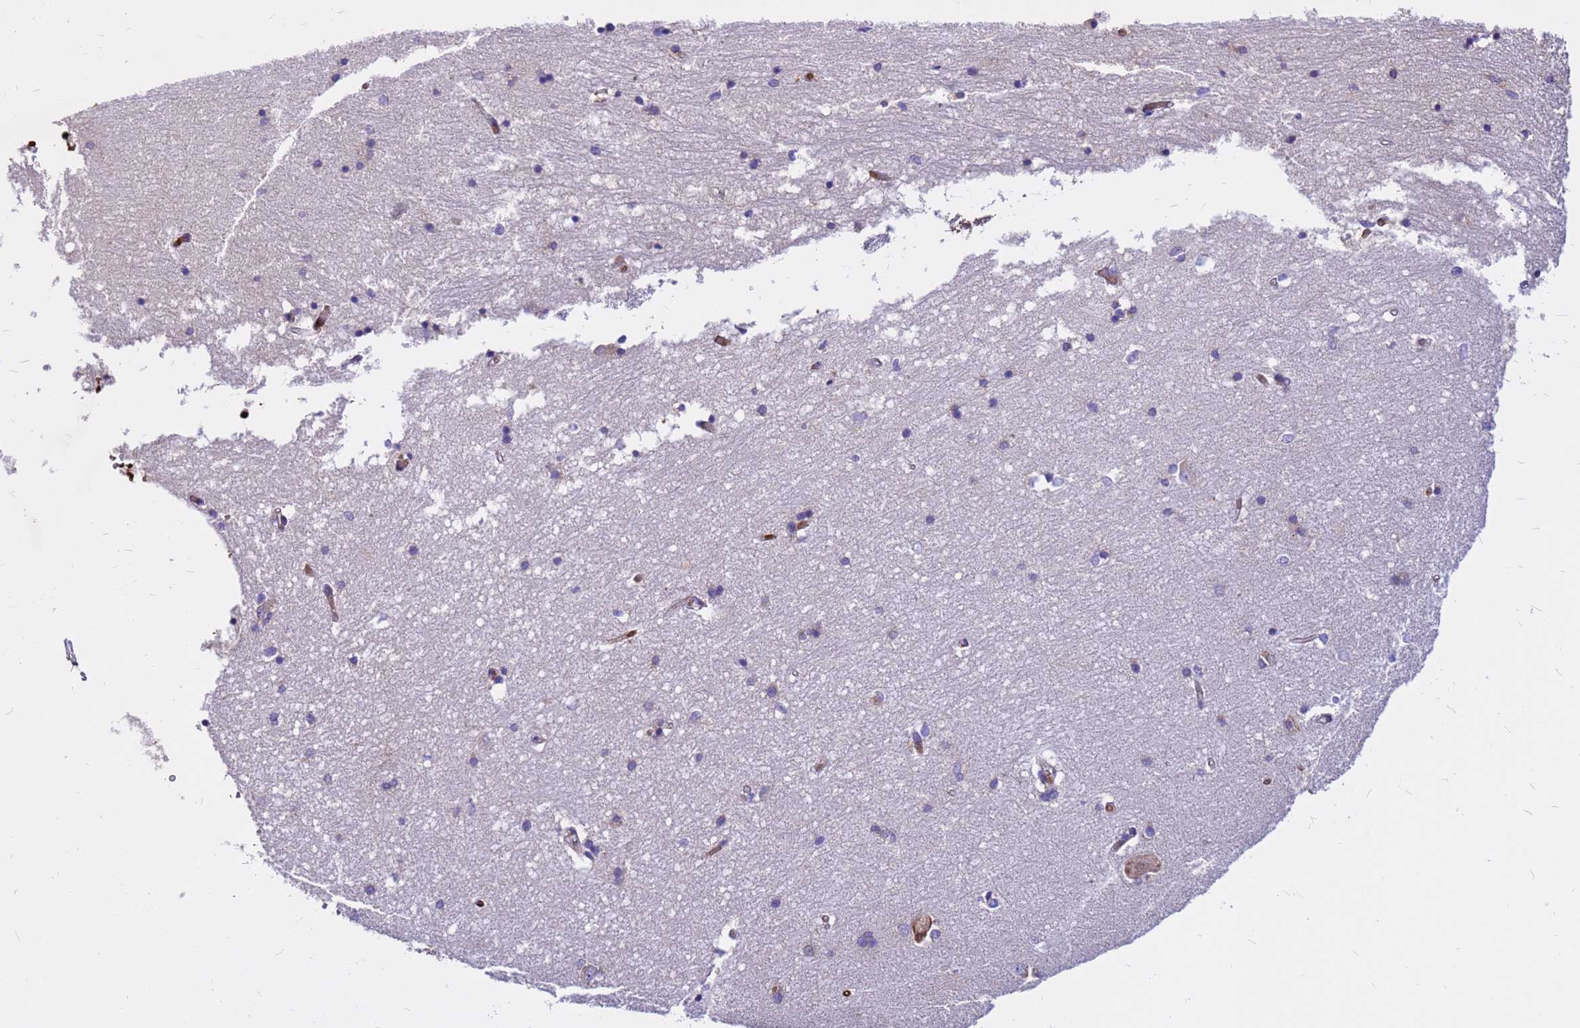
{"staining": {"intensity": "negative", "quantity": "none", "location": "none"}, "tissue": "hippocampus", "cell_type": "Glial cells", "image_type": "normal", "snomed": [{"axis": "morphology", "description": "Normal tissue, NOS"}, {"axis": "topography", "description": "Hippocampus"}], "caption": "Immunohistochemistry micrograph of normal human hippocampus stained for a protein (brown), which reveals no staining in glial cells. (Immunohistochemistry (ihc), brightfield microscopy, high magnification).", "gene": "ZNF669", "patient": {"sex": "male", "age": 45}}